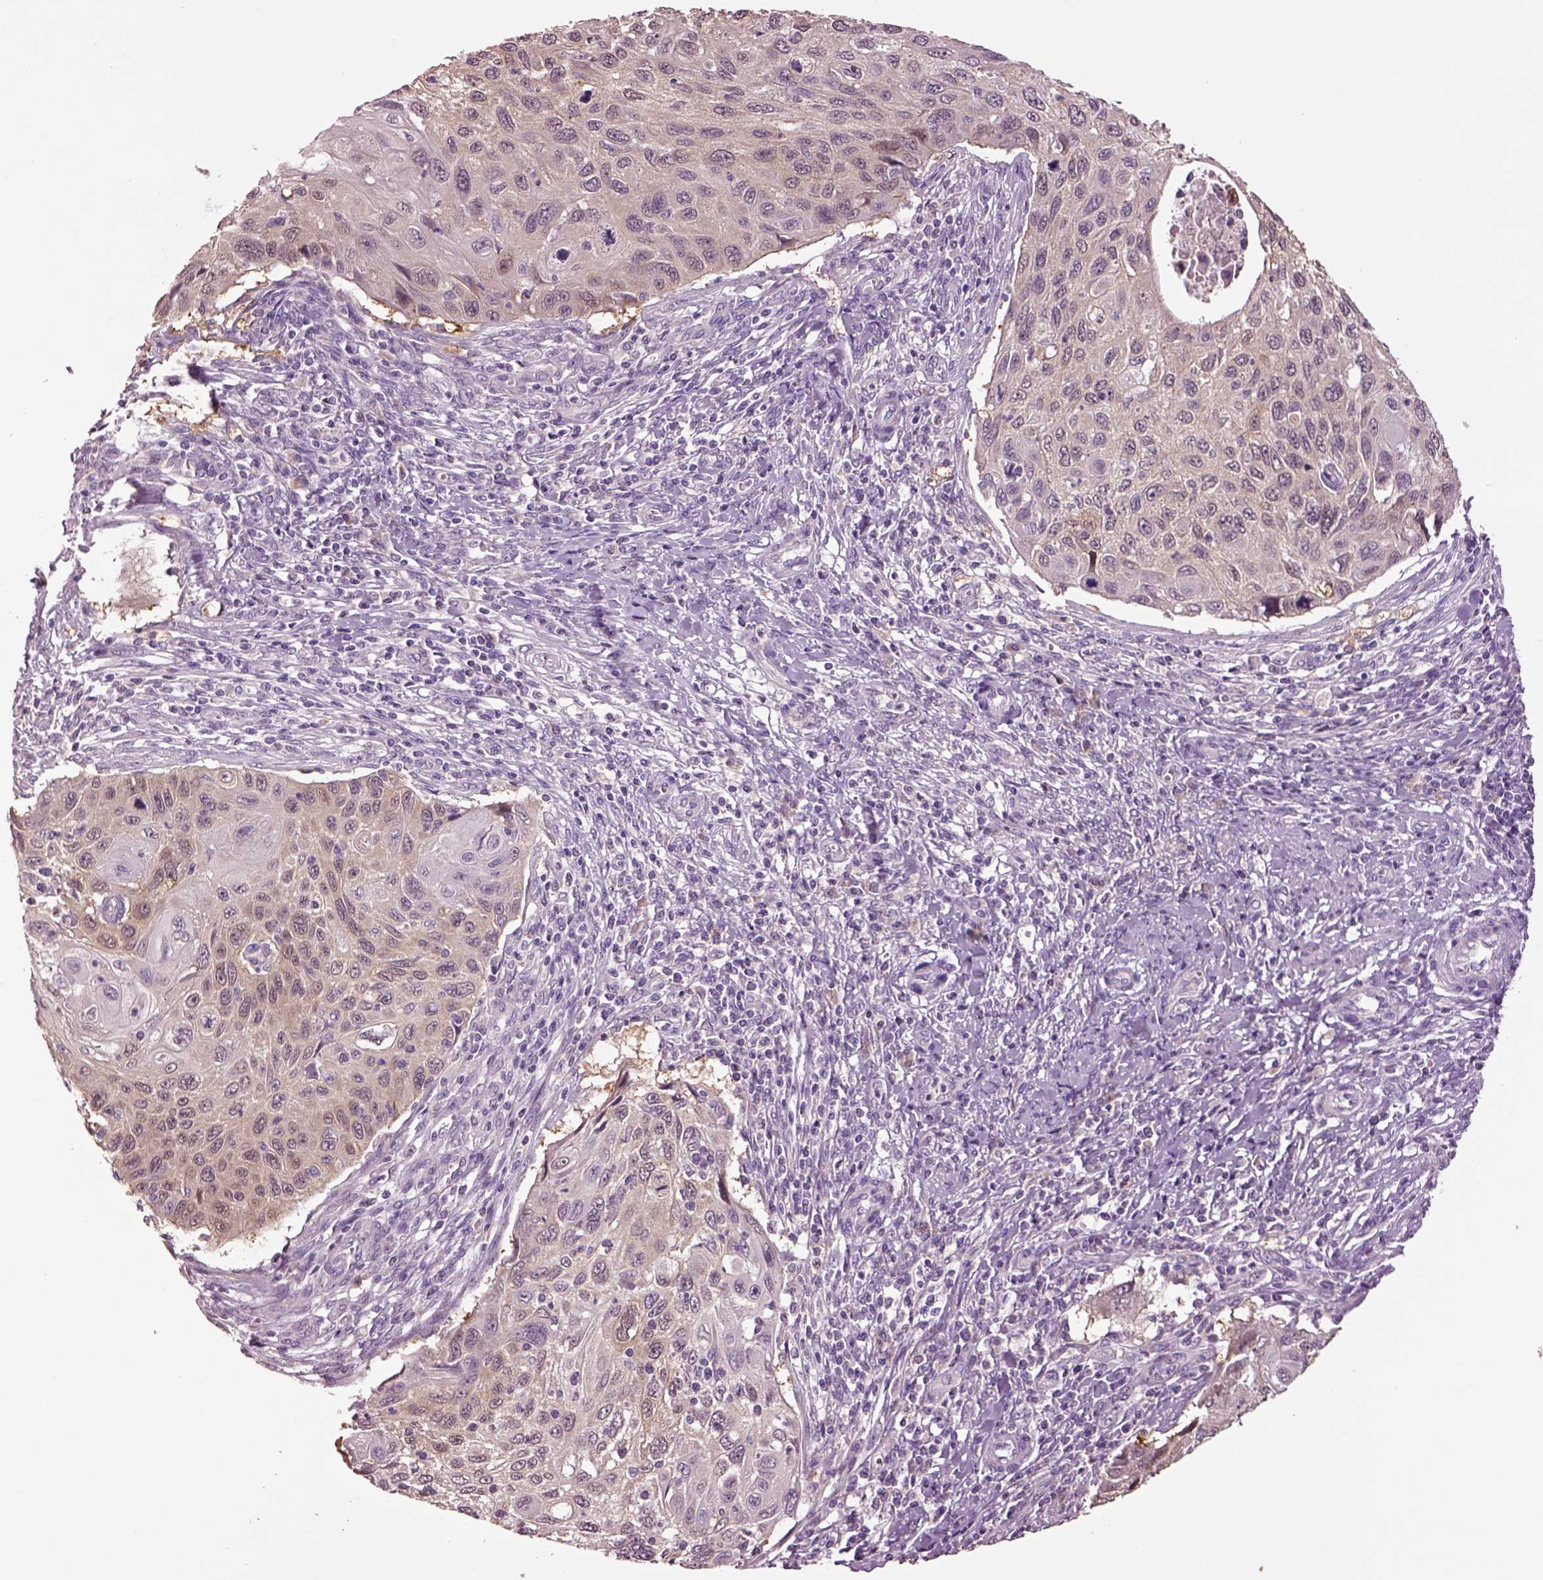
{"staining": {"intensity": "weak", "quantity": ">75%", "location": "cytoplasmic/membranous"}, "tissue": "cervical cancer", "cell_type": "Tumor cells", "image_type": "cancer", "snomed": [{"axis": "morphology", "description": "Squamous cell carcinoma, NOS"}, {"axis": "topography", "description": "Cervix"}], "caption": "Human cervical cancer (squamous cell carcinoma) stained with a protein marker demonstrates weak staining in tumor cells.", "gene": "CLPSL1", "patient": {"sex": "female", "age": 70}}